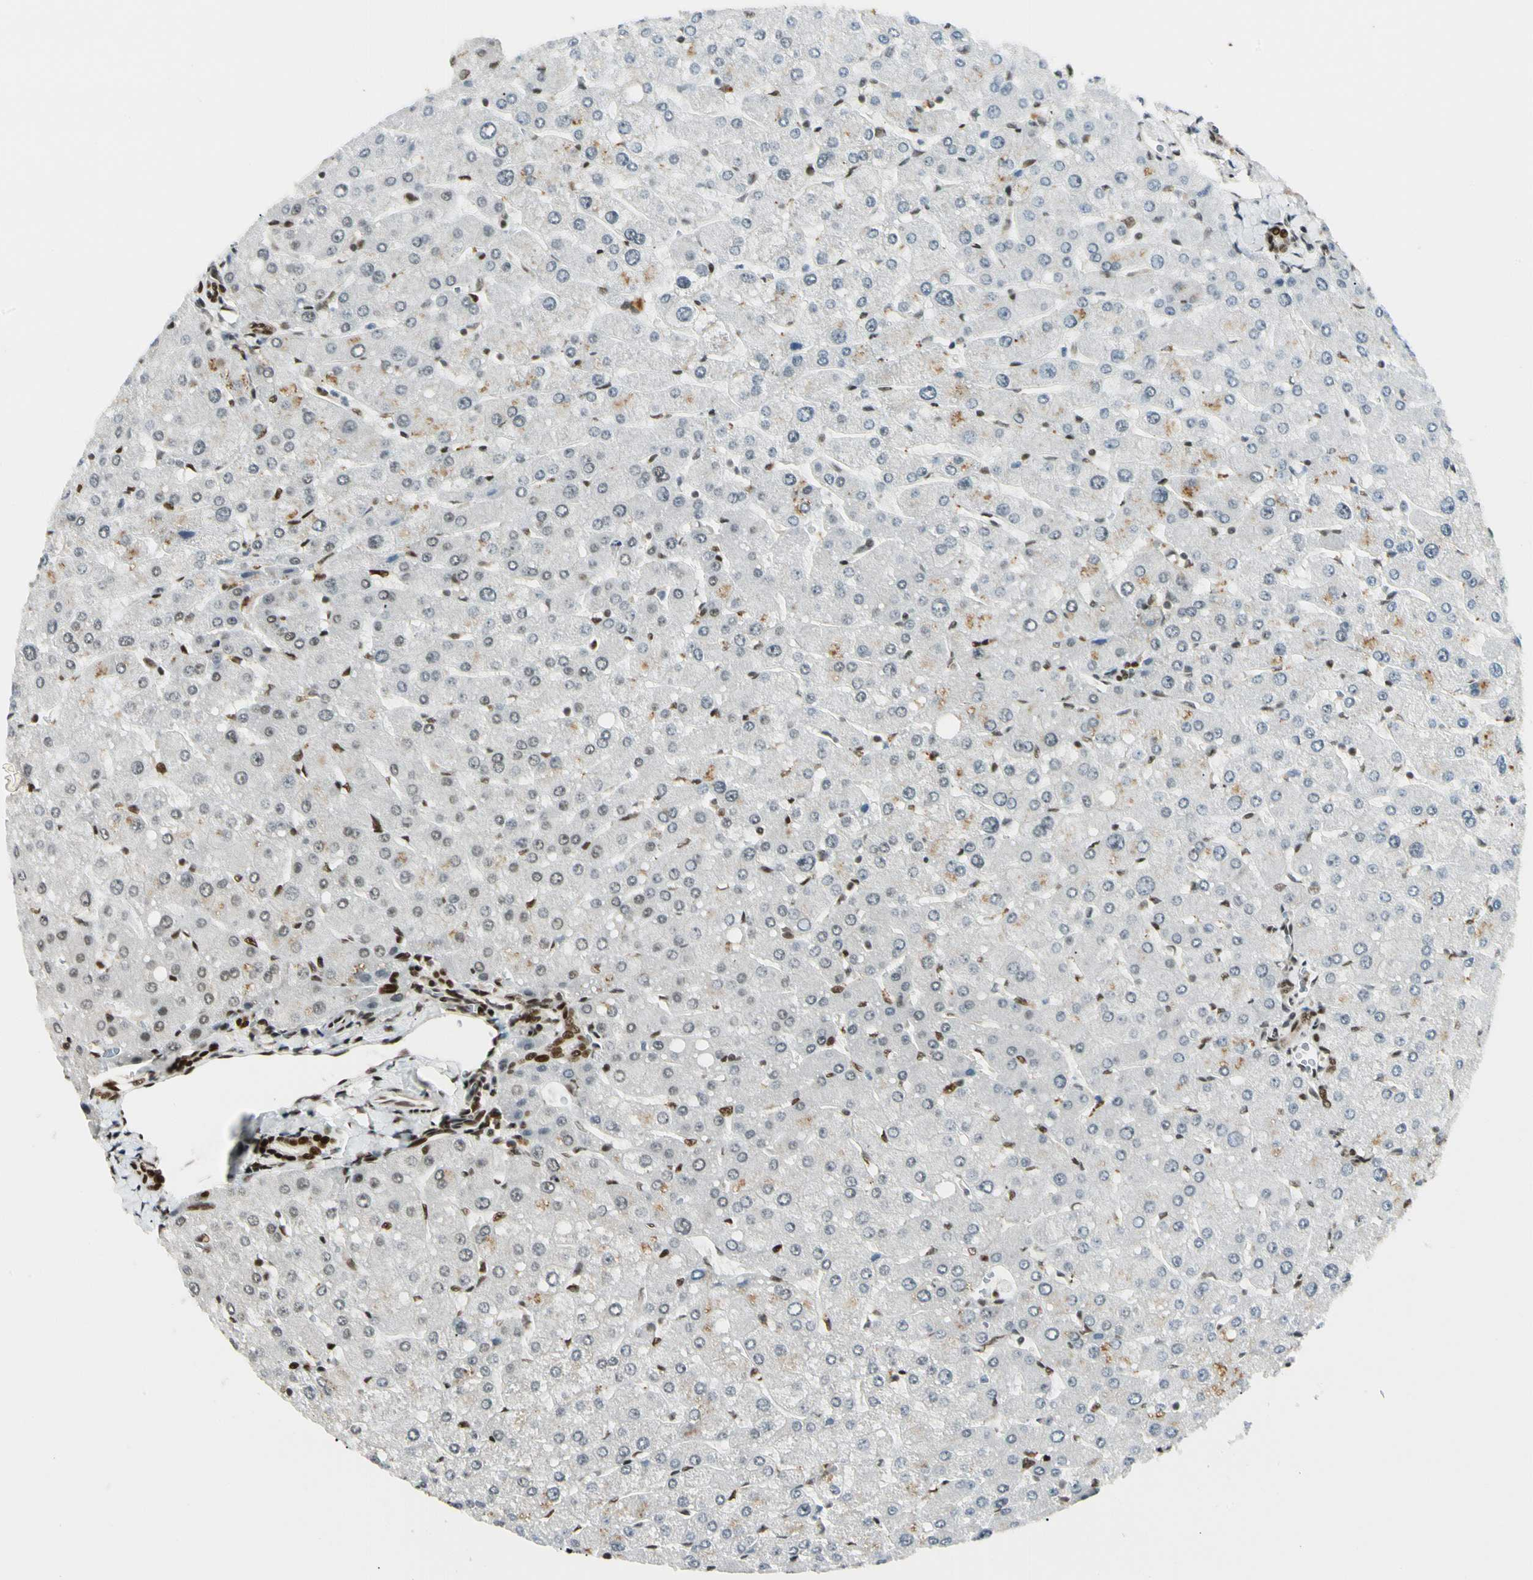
{"staining": {"intensity": "strong", "quantity": ">75%", "location": "nuclear"}, "tissue": "liver", "cell_type": "Cholangiocytes", "image_type": "normal", "snomed": [{"axis": "morphology", "description": "Normal tissue, NOS"}, {"axis": "topography", "description": "Liver"}], "caption": "DAB immunohistochemical staining of unremarkable liver displays strong nuclear protein positivity in about >75% of cholangiocytes.", "gene": "FUS", "patient": {"sex": "male", "age": 55}}